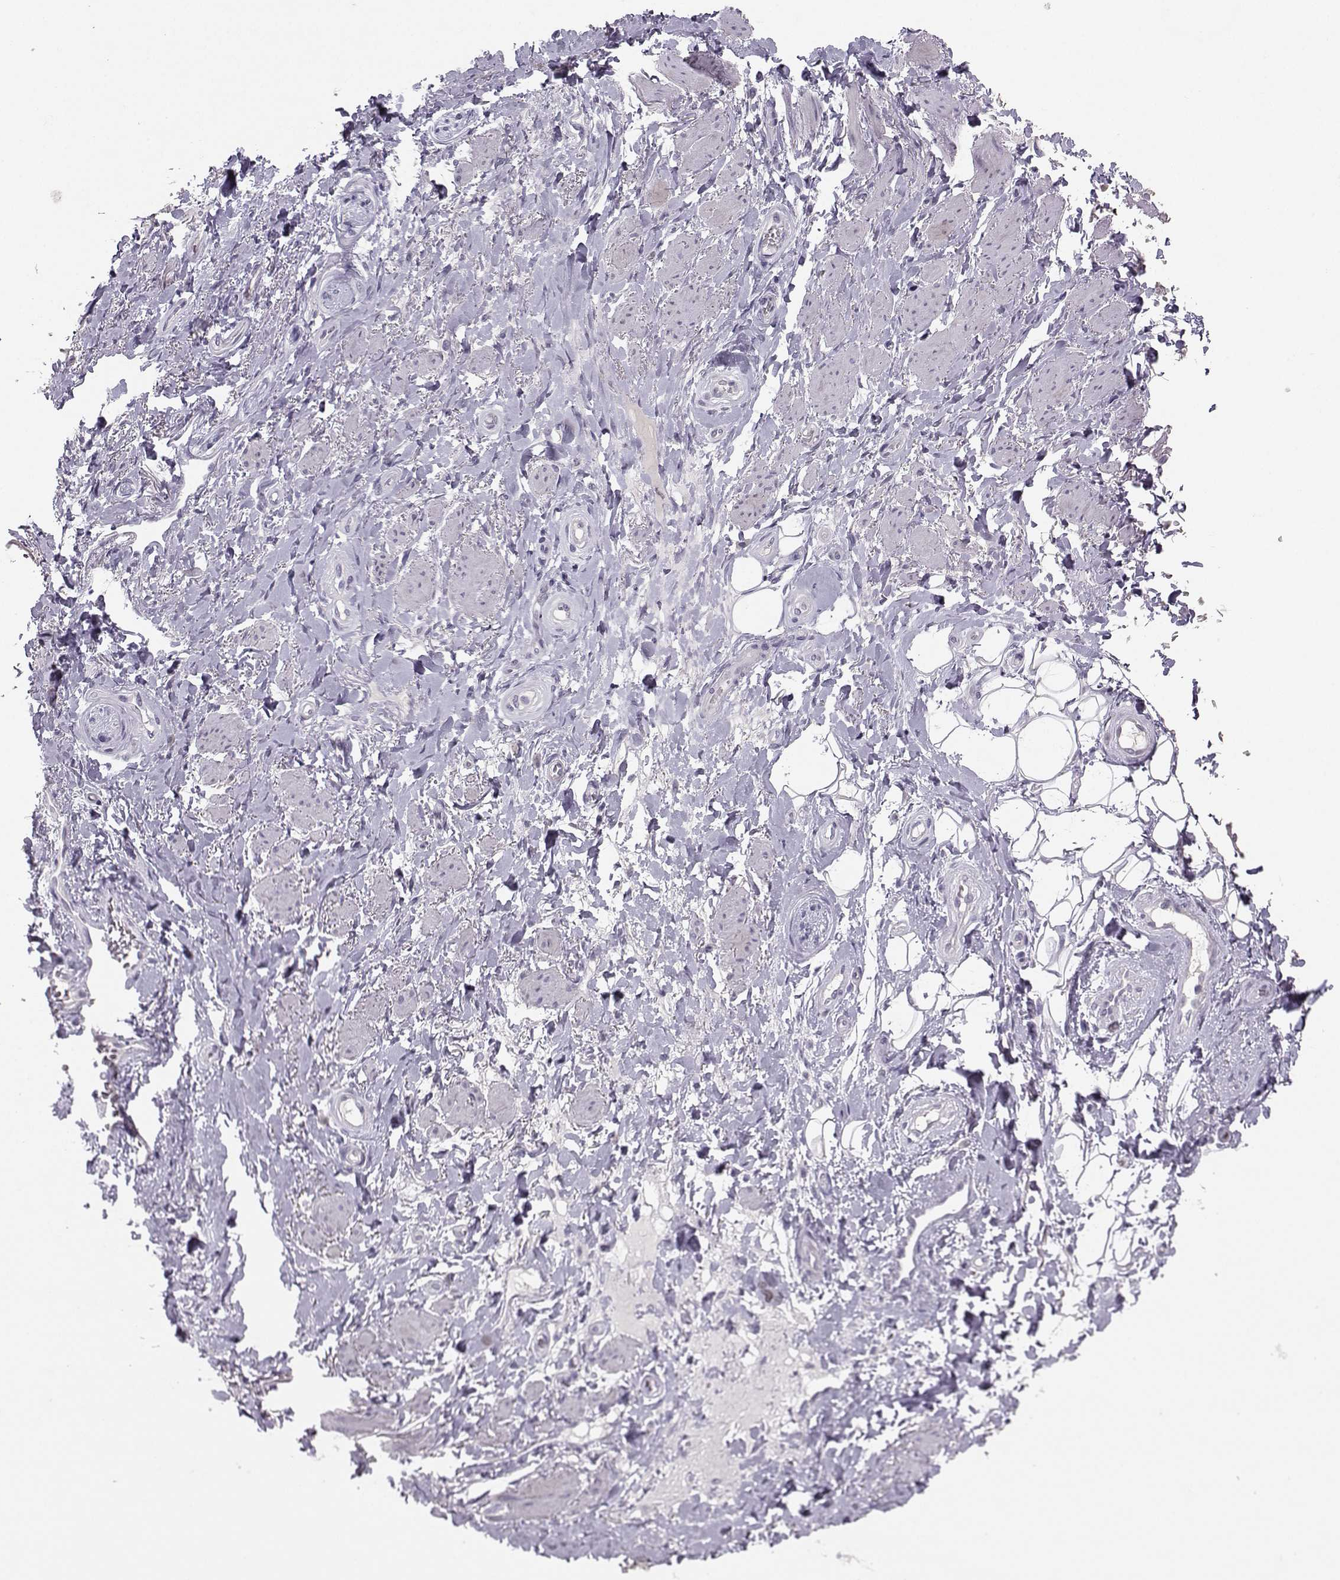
{"staining": {"intensity": "negative", "quantity": "none", "location": "none"}, "tissue": "adipose tissue", "cell_type": "Adipocytes", "image_type": "normal", "snomed": [{"axis": "morphology", "description": "Normal tissue, NOS"}, {"axis": "topography", "description": "Anal"}, {"axis": "topography", "description": "Peripheral nerve tissue"}], "caption": "The image shows no significant staining in adipocytes of adipose tissue.", "gene": "PKP2", "patient": {"sex": "male", "age": 53}}